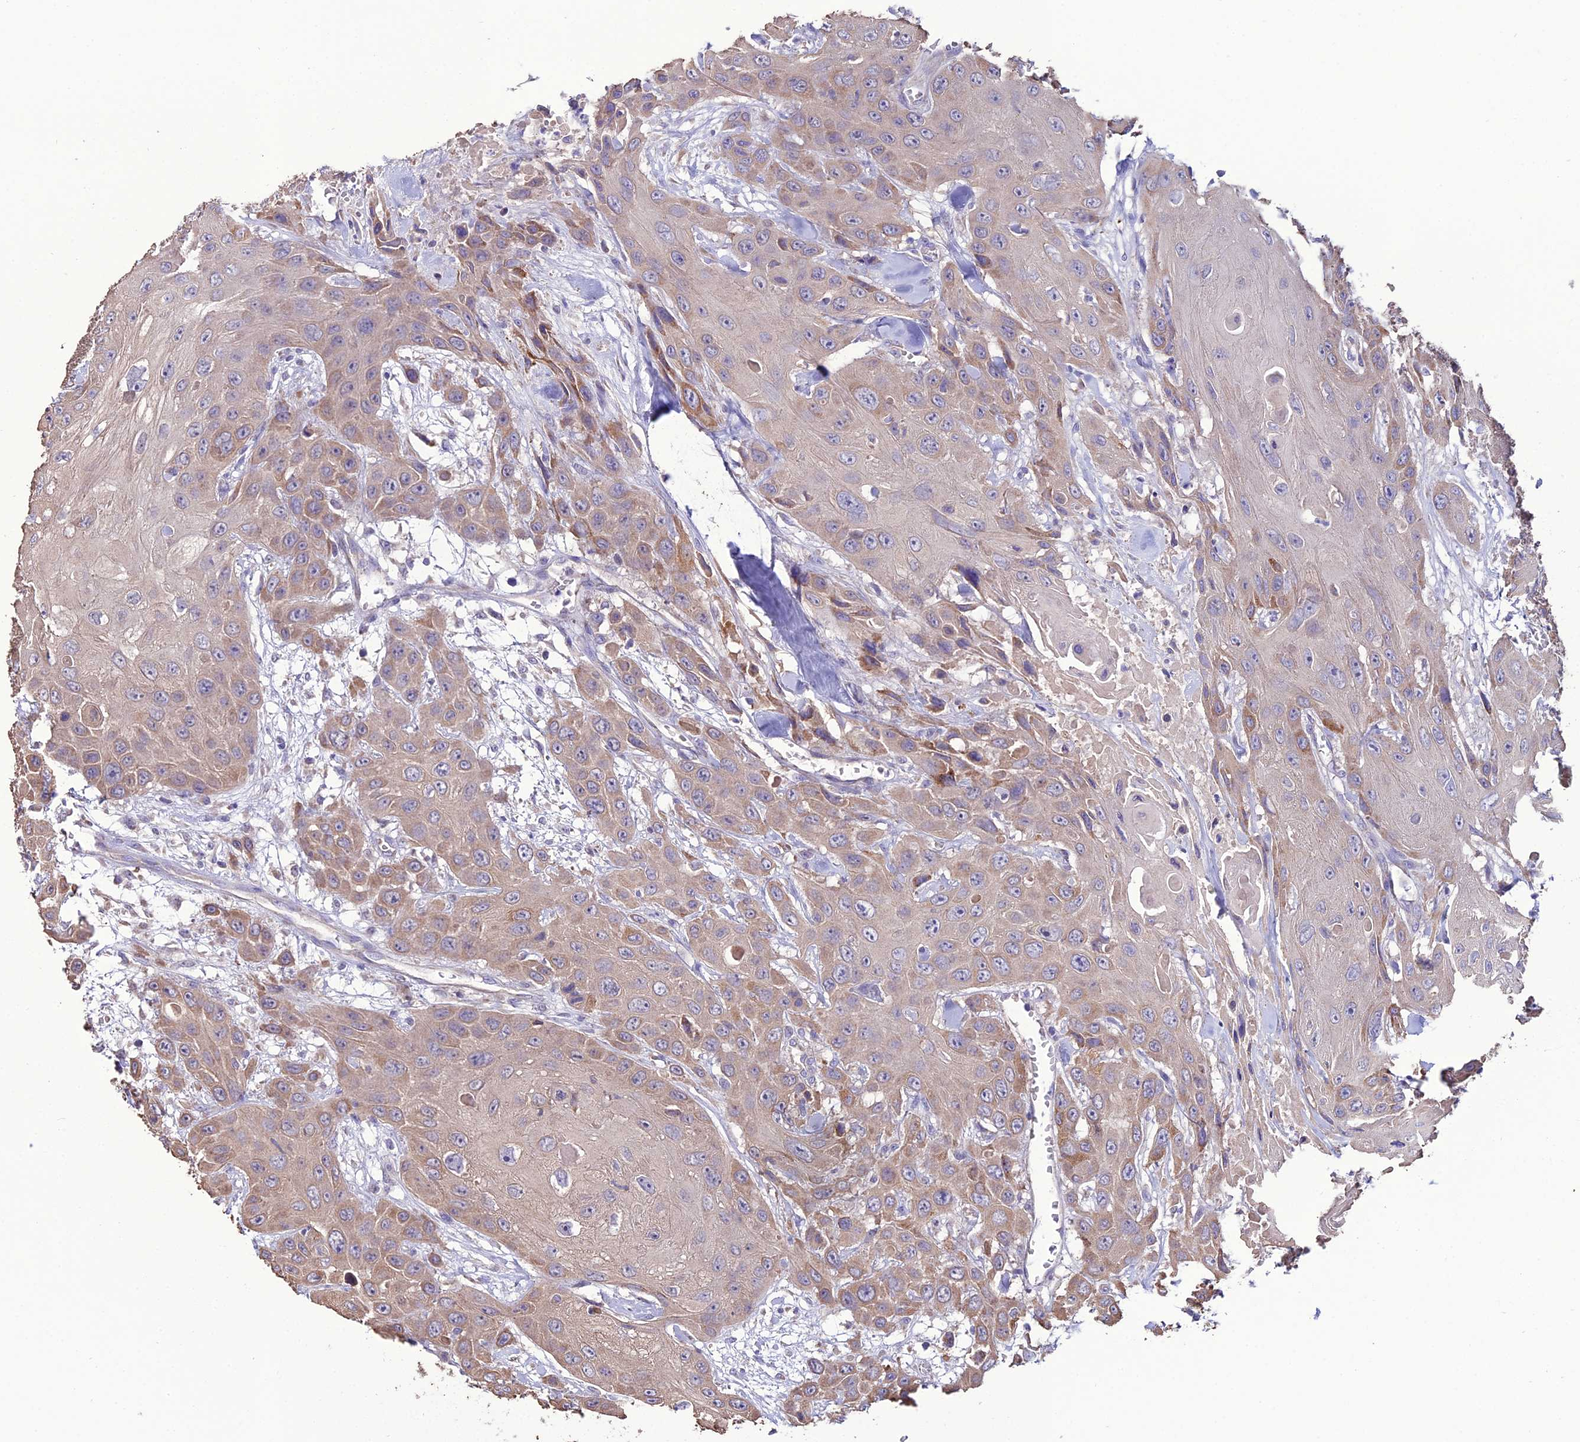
{"staining": {"intensity": "weak", "quantity": ">75%", "location": "cytoplasmic/membranous"}, "tissue": "head and neck cancer", "cell_type": "Tumor cells", "image_type": "cancer", "snomed": [{"axis": "morphology", "description": "Squamous cell carcinoma, NOS"}, {"axis": "topography", "description": "Head-Neck"}], "caption": "Immunohistochemical staining of head and neck cancer (squamous cell carcinoma) displays low levels of weak cytoplasmic/membranous positivity in approximately >75% of tumor cells. Nuclei are stained in blue.", "gene": "HOGA1", "patient": {"sex": "male", "age": 81}}